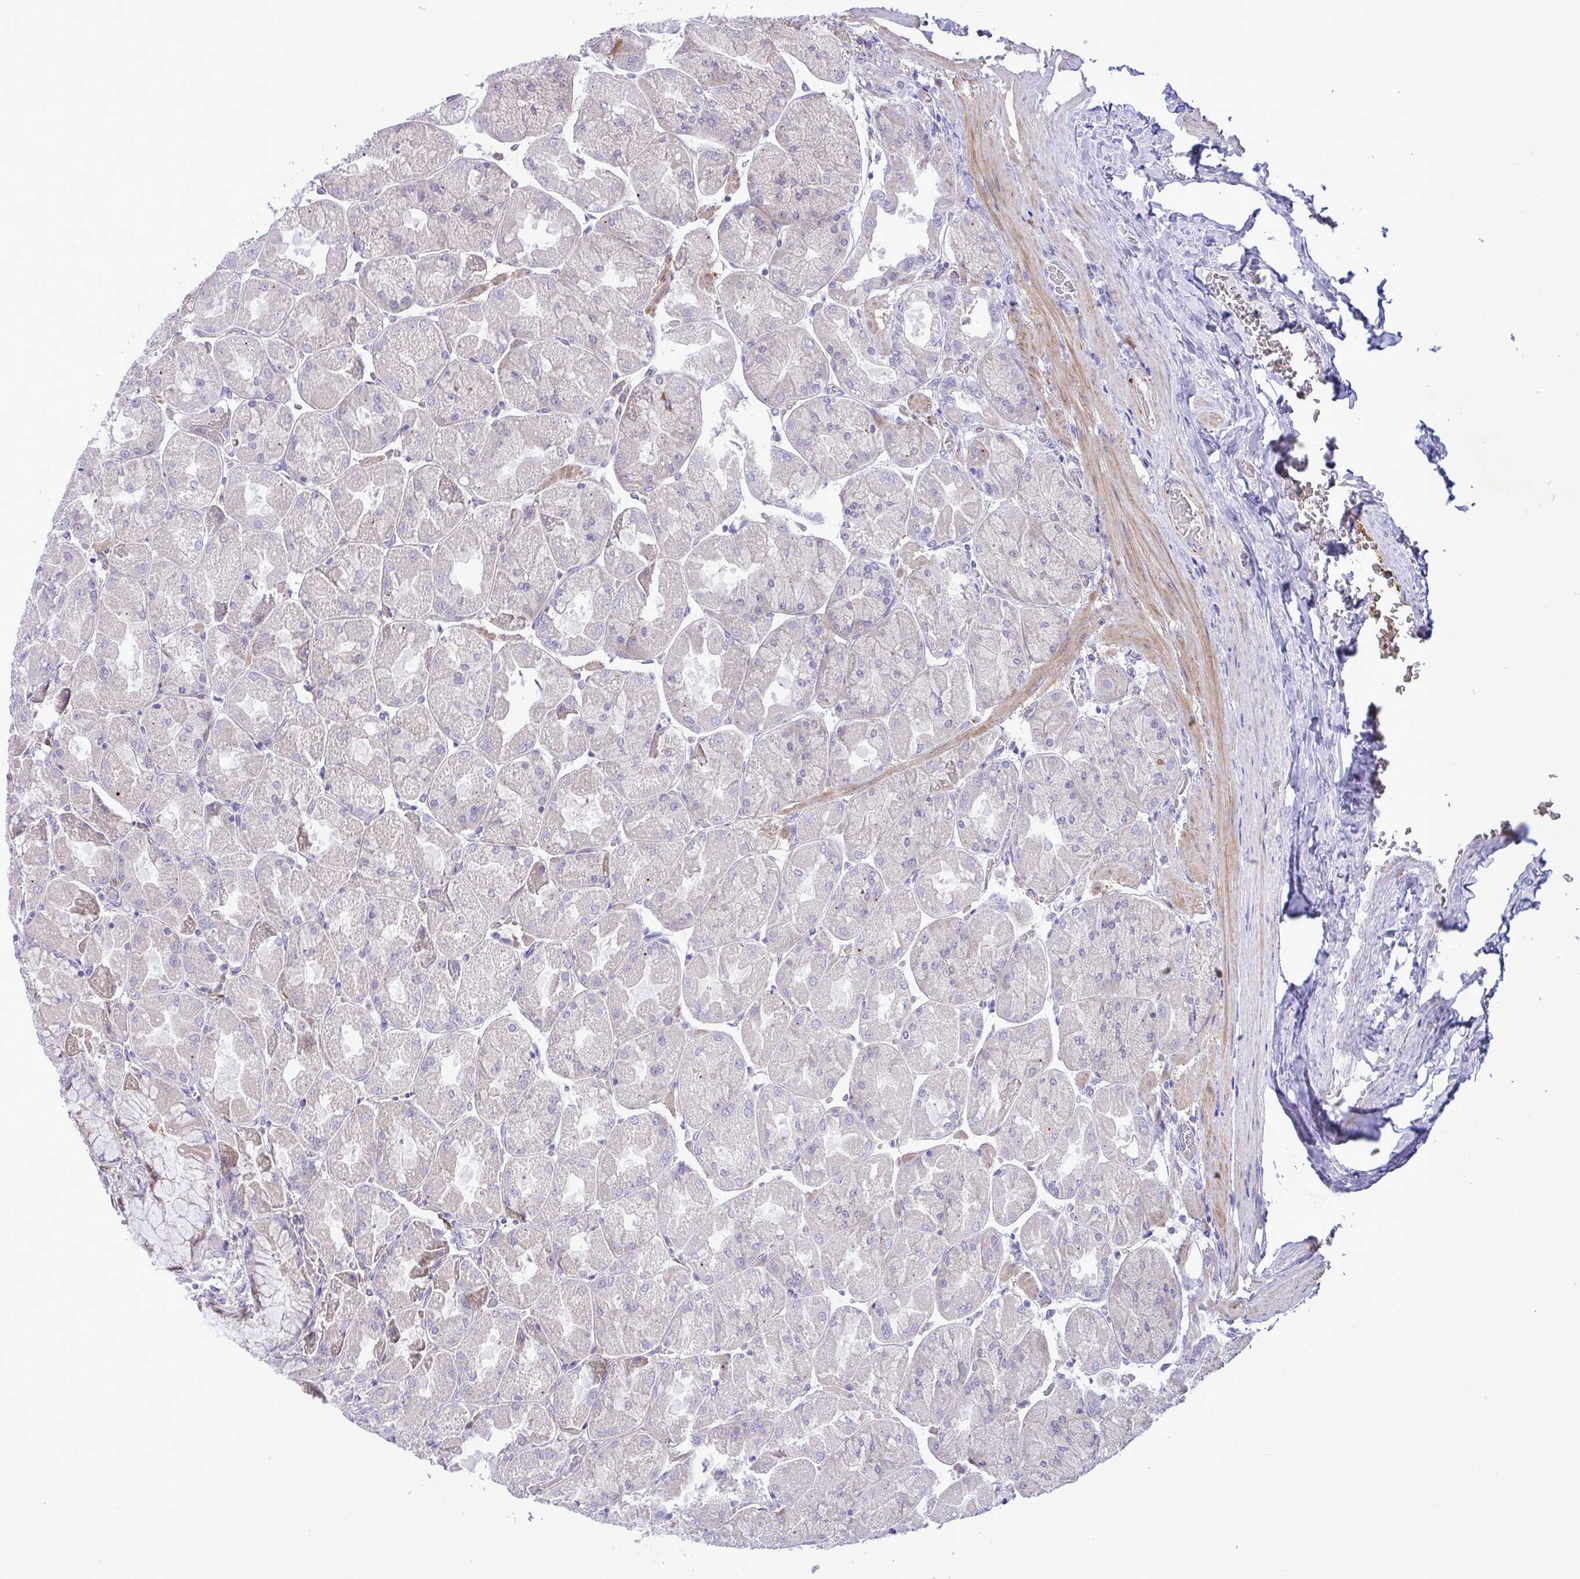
{"staining": {"intensity": "negative", "quantity": "none", "location": "none"}, "tissue": "stomach", "cell_type": "Glandular cells", "image_type": "normal", "snomed": [{"axis": "morphology", "description": "Normal tissue, NOS"}, {"axis": "topography", "description": "Stomach"}], "caption": "The image exhibits no significant positivity in glandular cells of stomach. (DAB (3,3'-diaminobenzidine) immunohistochemistry (IHC), high magnification).", "gene": "FAM86B1", "patient": {"sex": "female", "age": 61}}